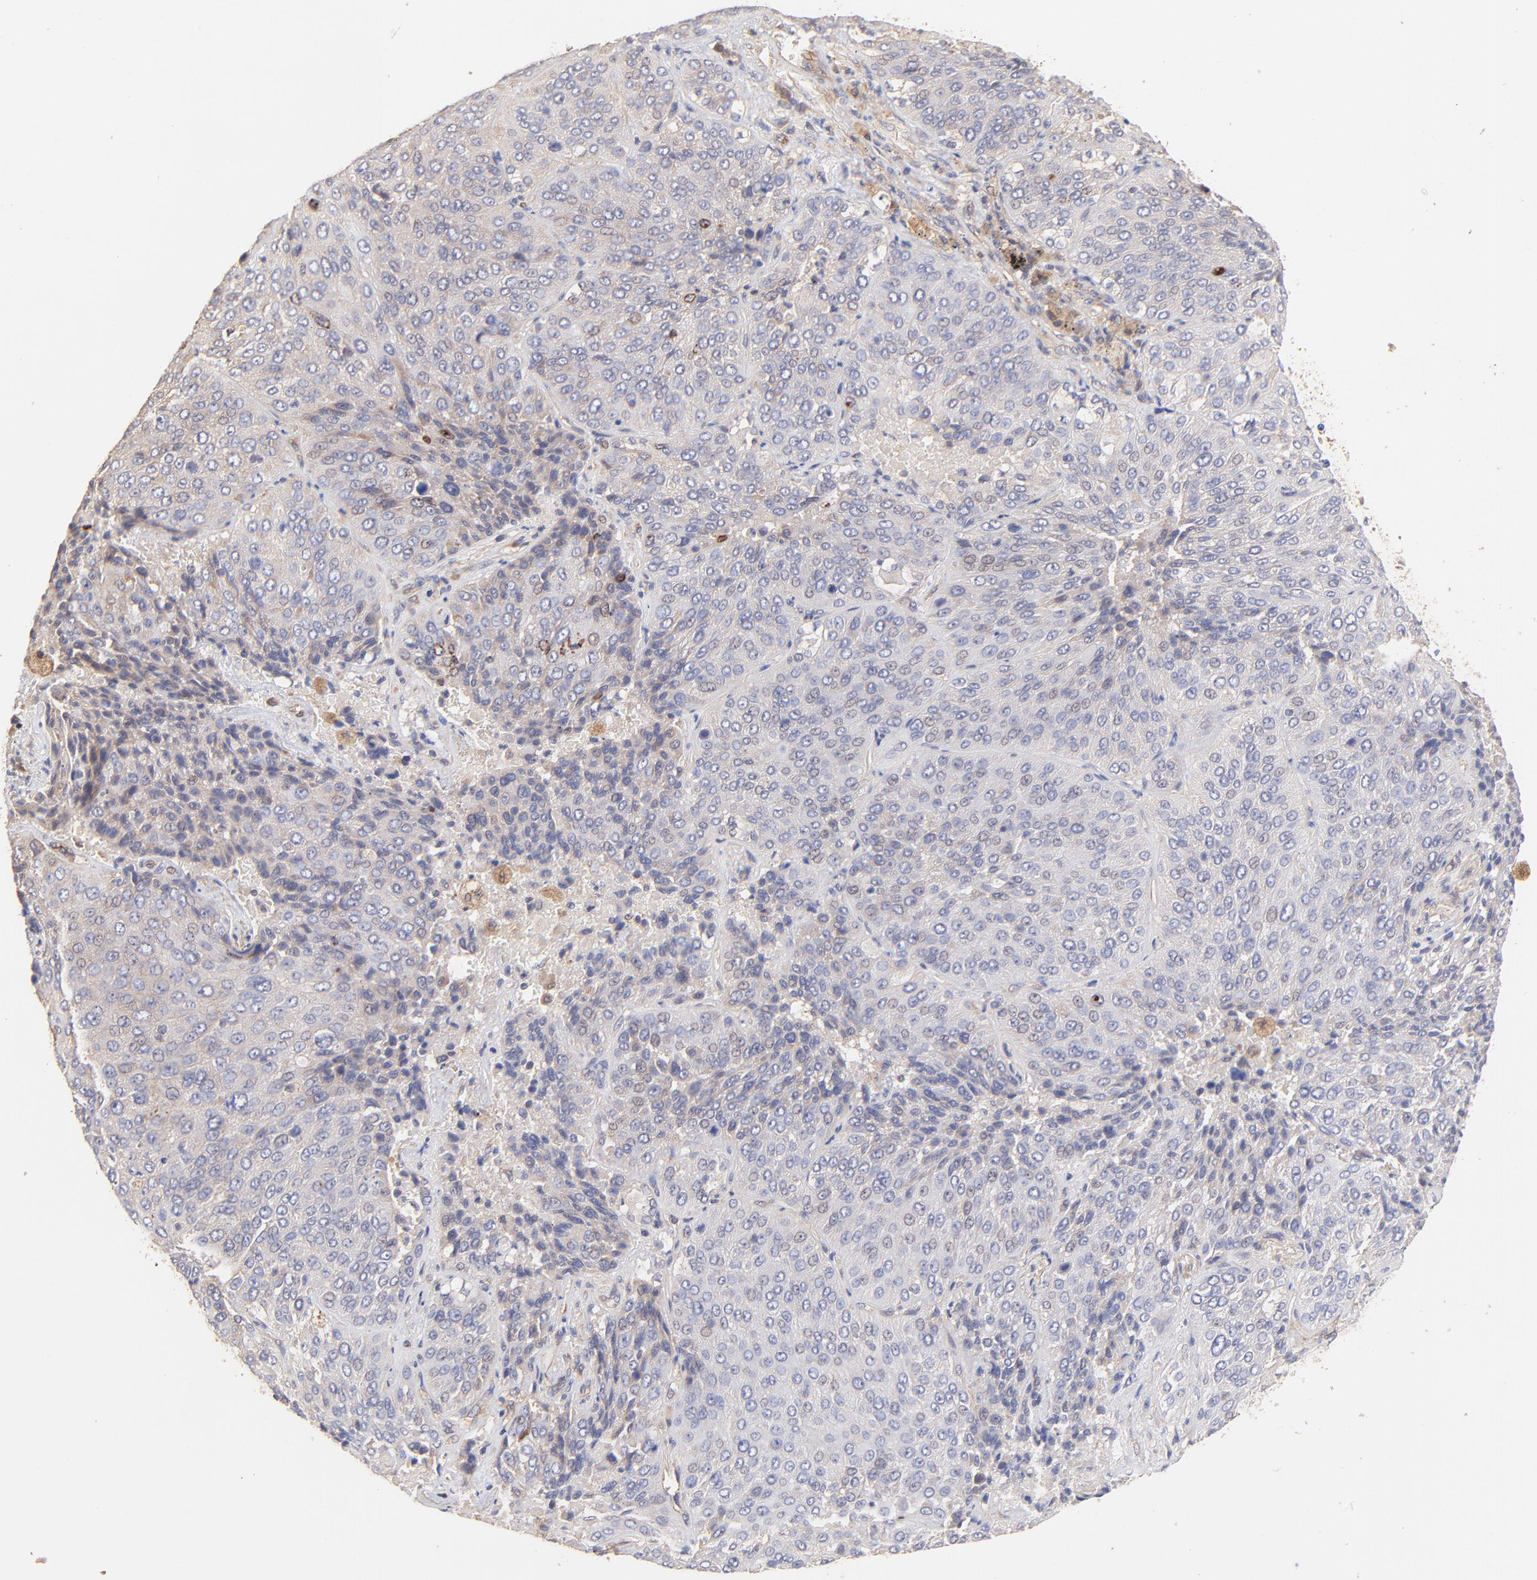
{"staining": {"intensity": "weak", "quantity": "<25%", "location": "cytoplasmic/membranous"}, "tissue": "lung cancer", "cell_type": "Tumor cells", "image_type": "cancer", "snomed": [{"axis": "morphology", "description": "Squamous cell carcinoma, NOS"}, {"axis": "topography", "description": "Lung"}], "caption": "A micrograph of squamous cell carcinoma (lung) stained for a protein displays no brown staining in tumor cells.", "gene": "TNFAIP3", "patient": {"sex": "male", "age": 54}}